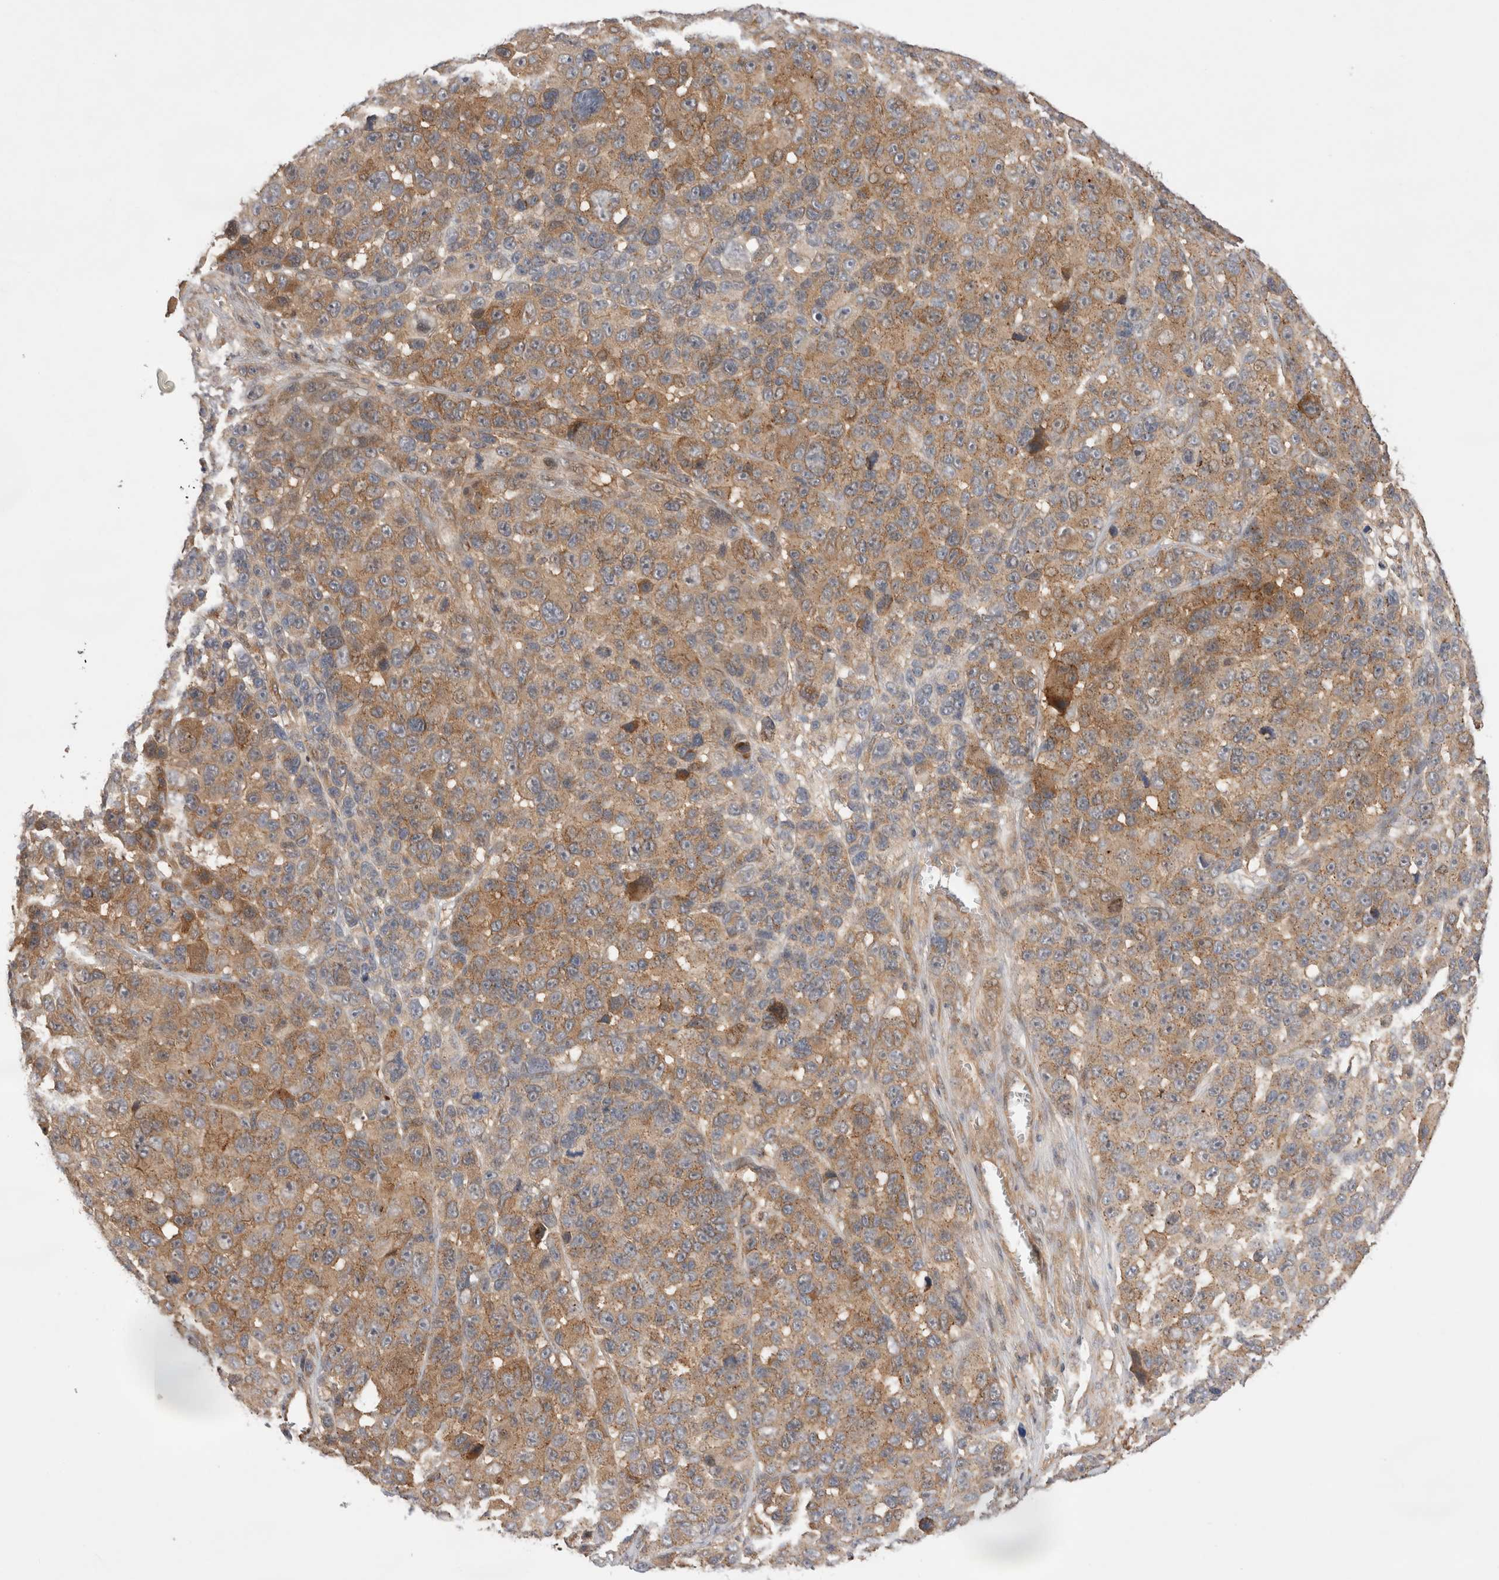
{"staining": {"intensity": "moderate", "quantity": ">75%", "location": "cytoplasmic/membranous"}, "tissue": "melanoma", "cell_type": "Tumor cells", "image_type": "cancer", "snomed": [{"axis": "morphology", "description": "Malignant melanoma, NOS"}, {"axis": "topography", "description": "Skin"}], "caption": "A photomicrograph of human malignant melanoma stained for a protein exhibits moderate cytoplasmic/membranous brown staining in tumor cells. (brown staining indicates protein expression, while blue staining denotes nuclei).", "gene": "VPS28", "patient": {"sex": "male", "age": 53}}